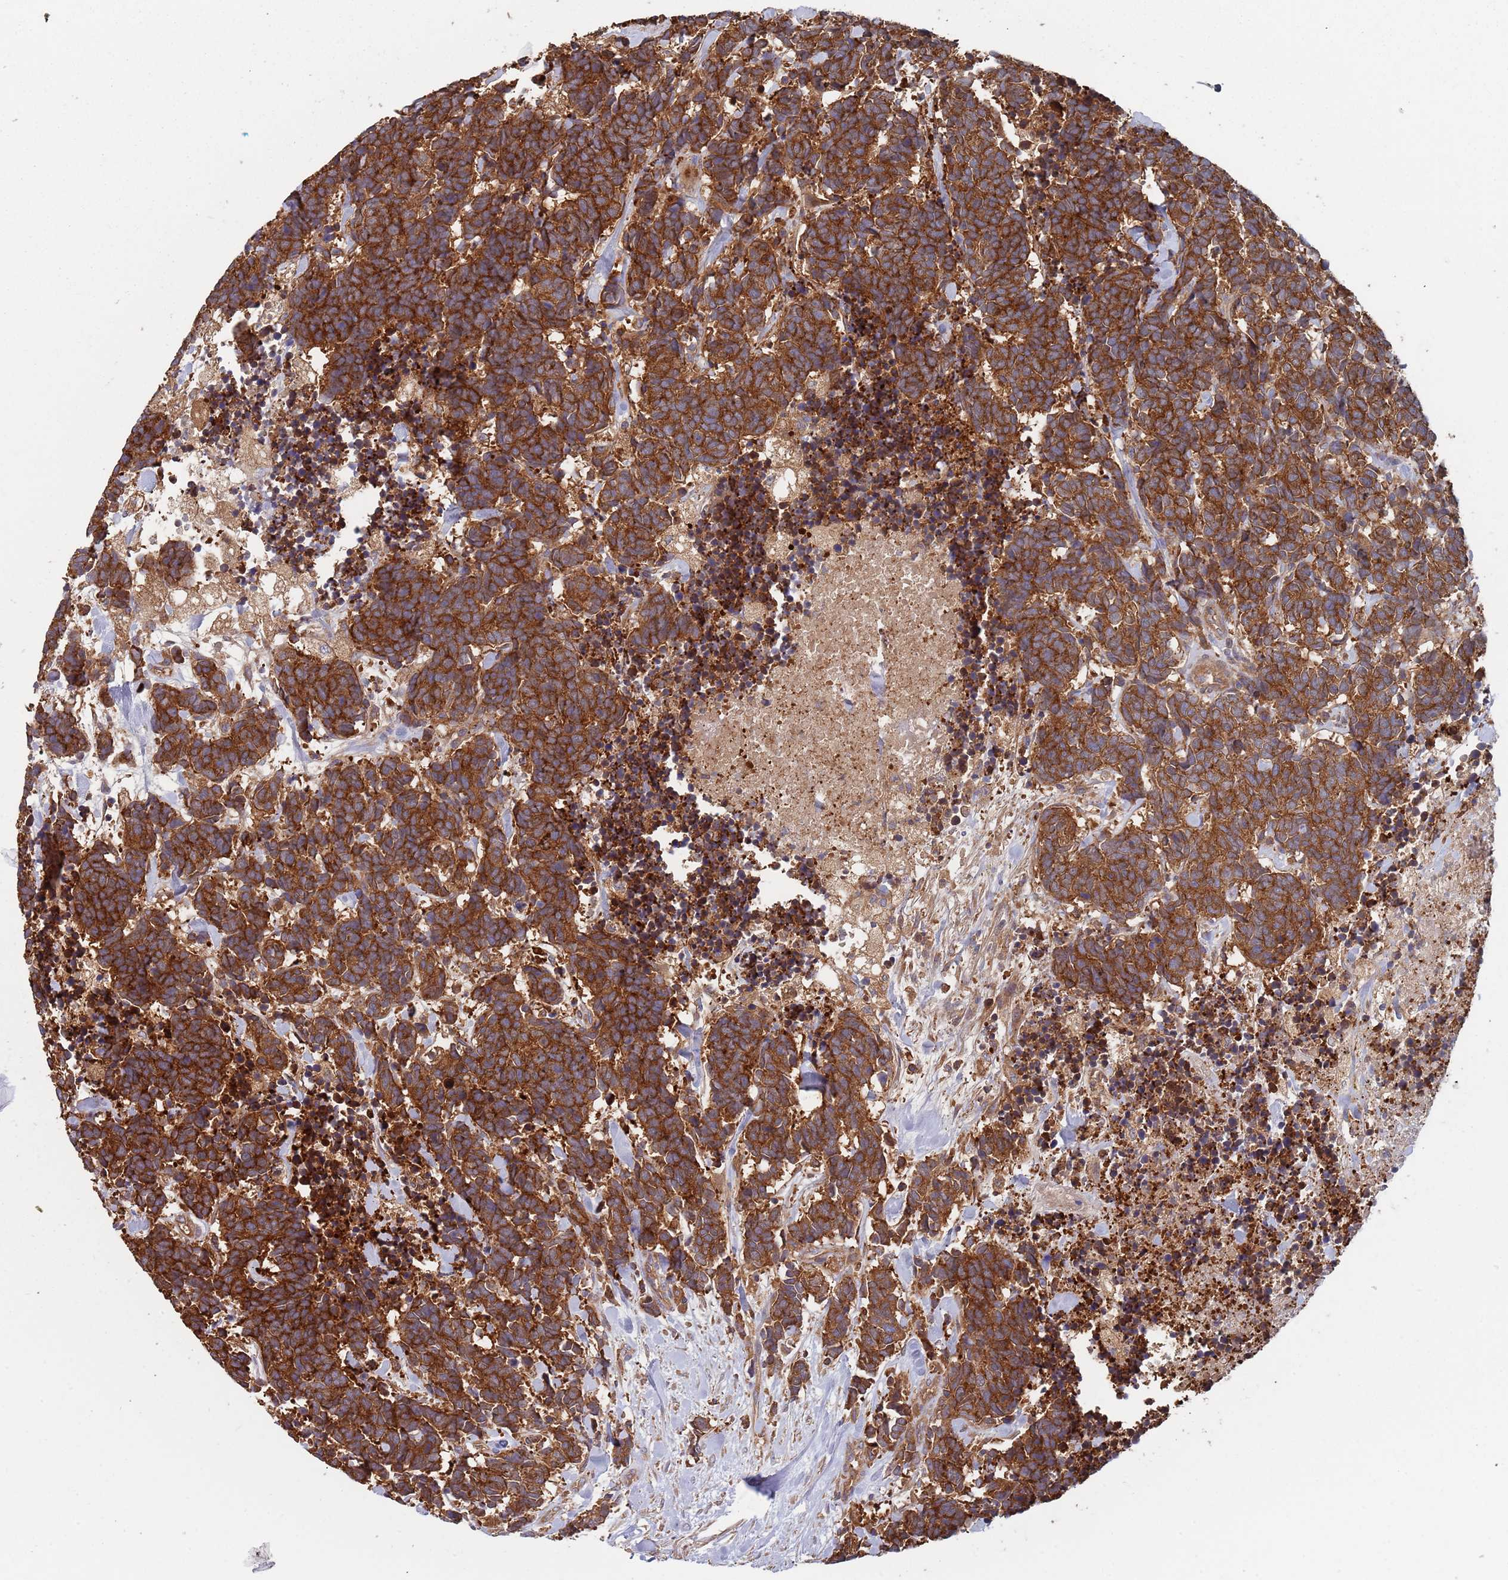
{"staining": {"intensity": "strong", "quantity": ">75%", "location": "cytoplasmic/membranous"}, "tissue": "carcinoid", "cell_type": "Tumor cells", "image_type": "cancer", "snomed": [{"axis": "morphology", "description": "Carcinoma, NOS"}, {"axis": "morphology", "description": "Carcinoid, malignant, NOS"}, {"axis": "topography", "description": "Prostate"}], "caption": "A brown stain labels strong cytoplasmic/membranous expression of a protein in human carcinoma tumor cells. The staining was performed using DAB to visualize the protein expression in brown, while the nuclei were stained in blue with hematoxylin (Magnification: 20x).", "gene": "GDI2", "patient": {"sex": "male", "age": 57}}